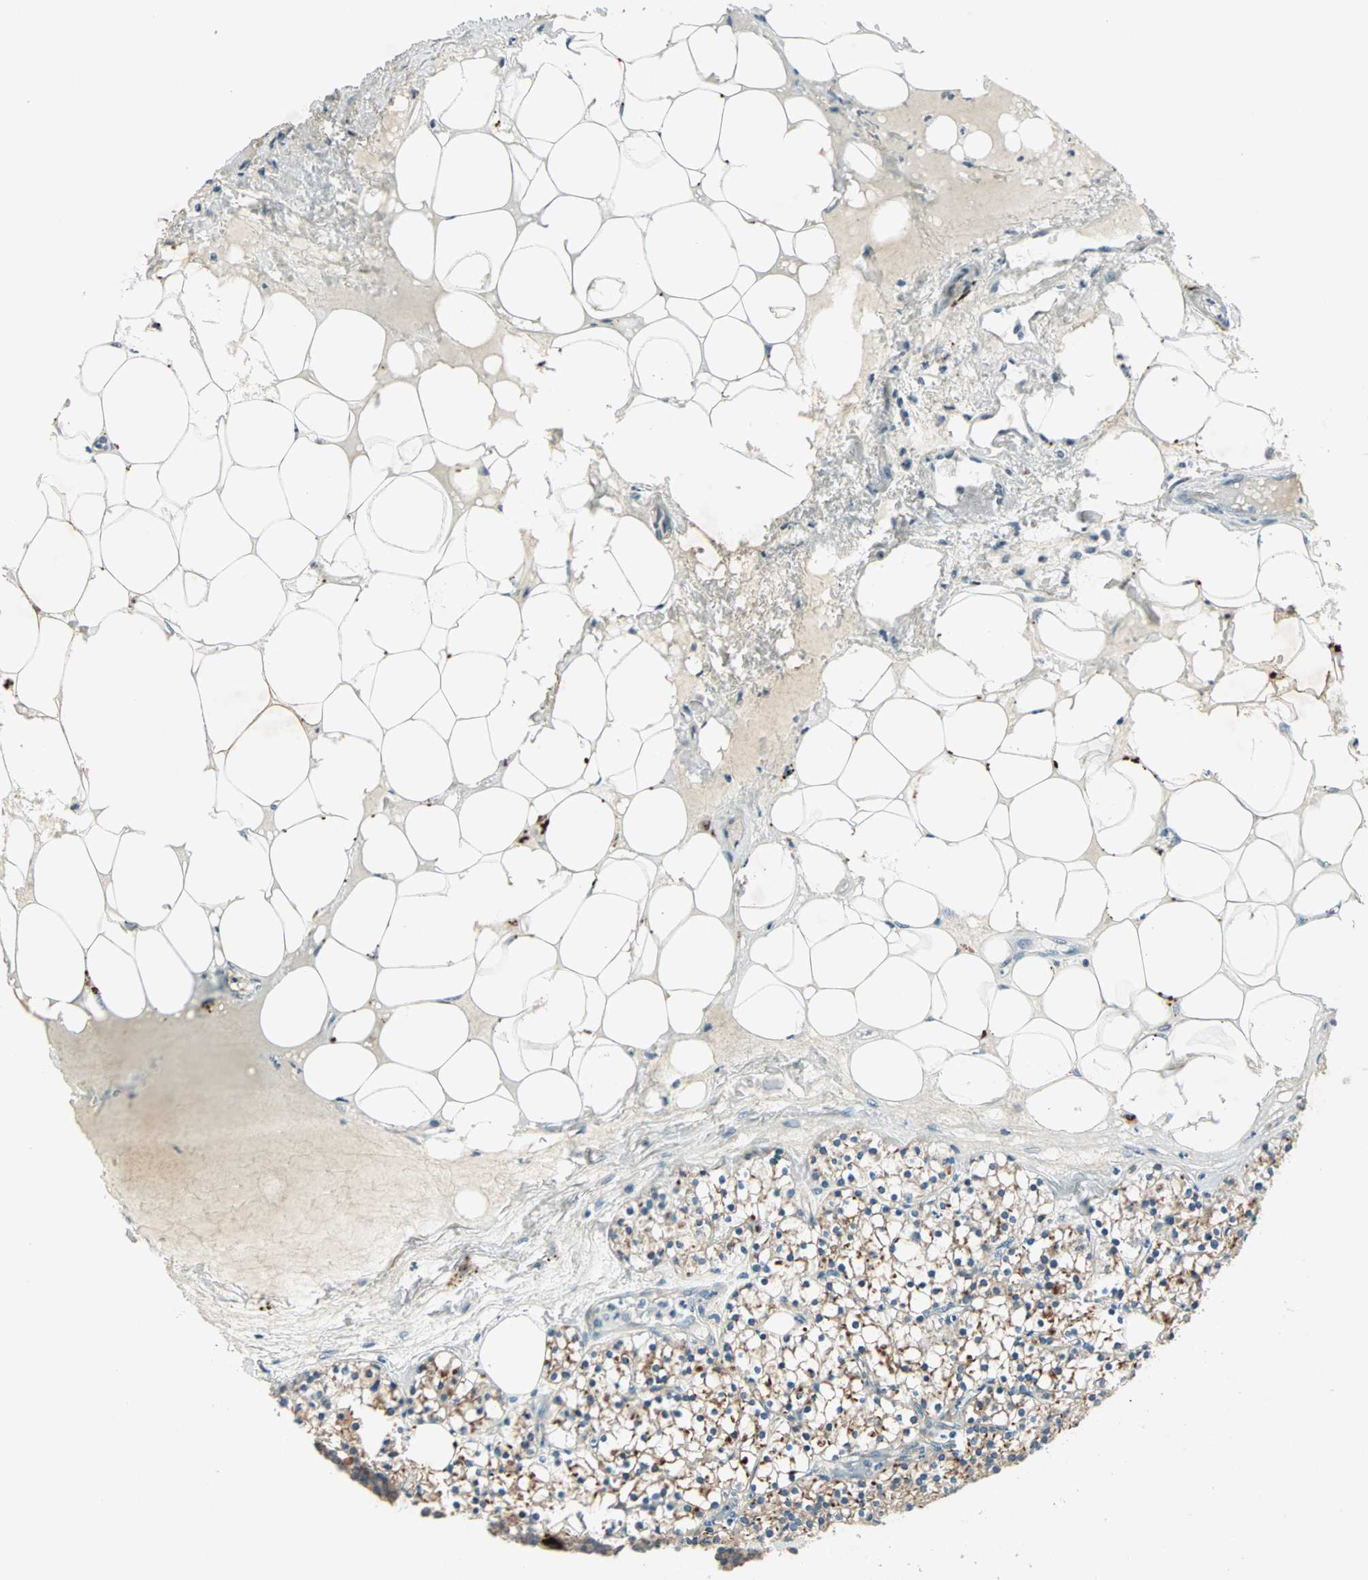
{"staining": {"intensity": "moderate", "quantity": ">75%", "location": "cytoplasmic/membranous"}, "tissue": "parathyroid gland", "cell_type": "Glandular cells", "image_type": "normal", "snomed": [{"axis": "morphology", "description": "Normal tissue, NOS"}, {"axis": "topography", "description": "Parathyroid gland"}], "caption": "The micrograph exhibits immunohistochemical staining of benign parathyroid gland. There is moderate cytoplasmic/membranous positivity is appreciated in about >75% of glandular cells. (brown staining indicates protein expression, while blue staining denotes nuclei).", "gene": "ZNF37A", "patient": {"sex": "female", "age": 63}}